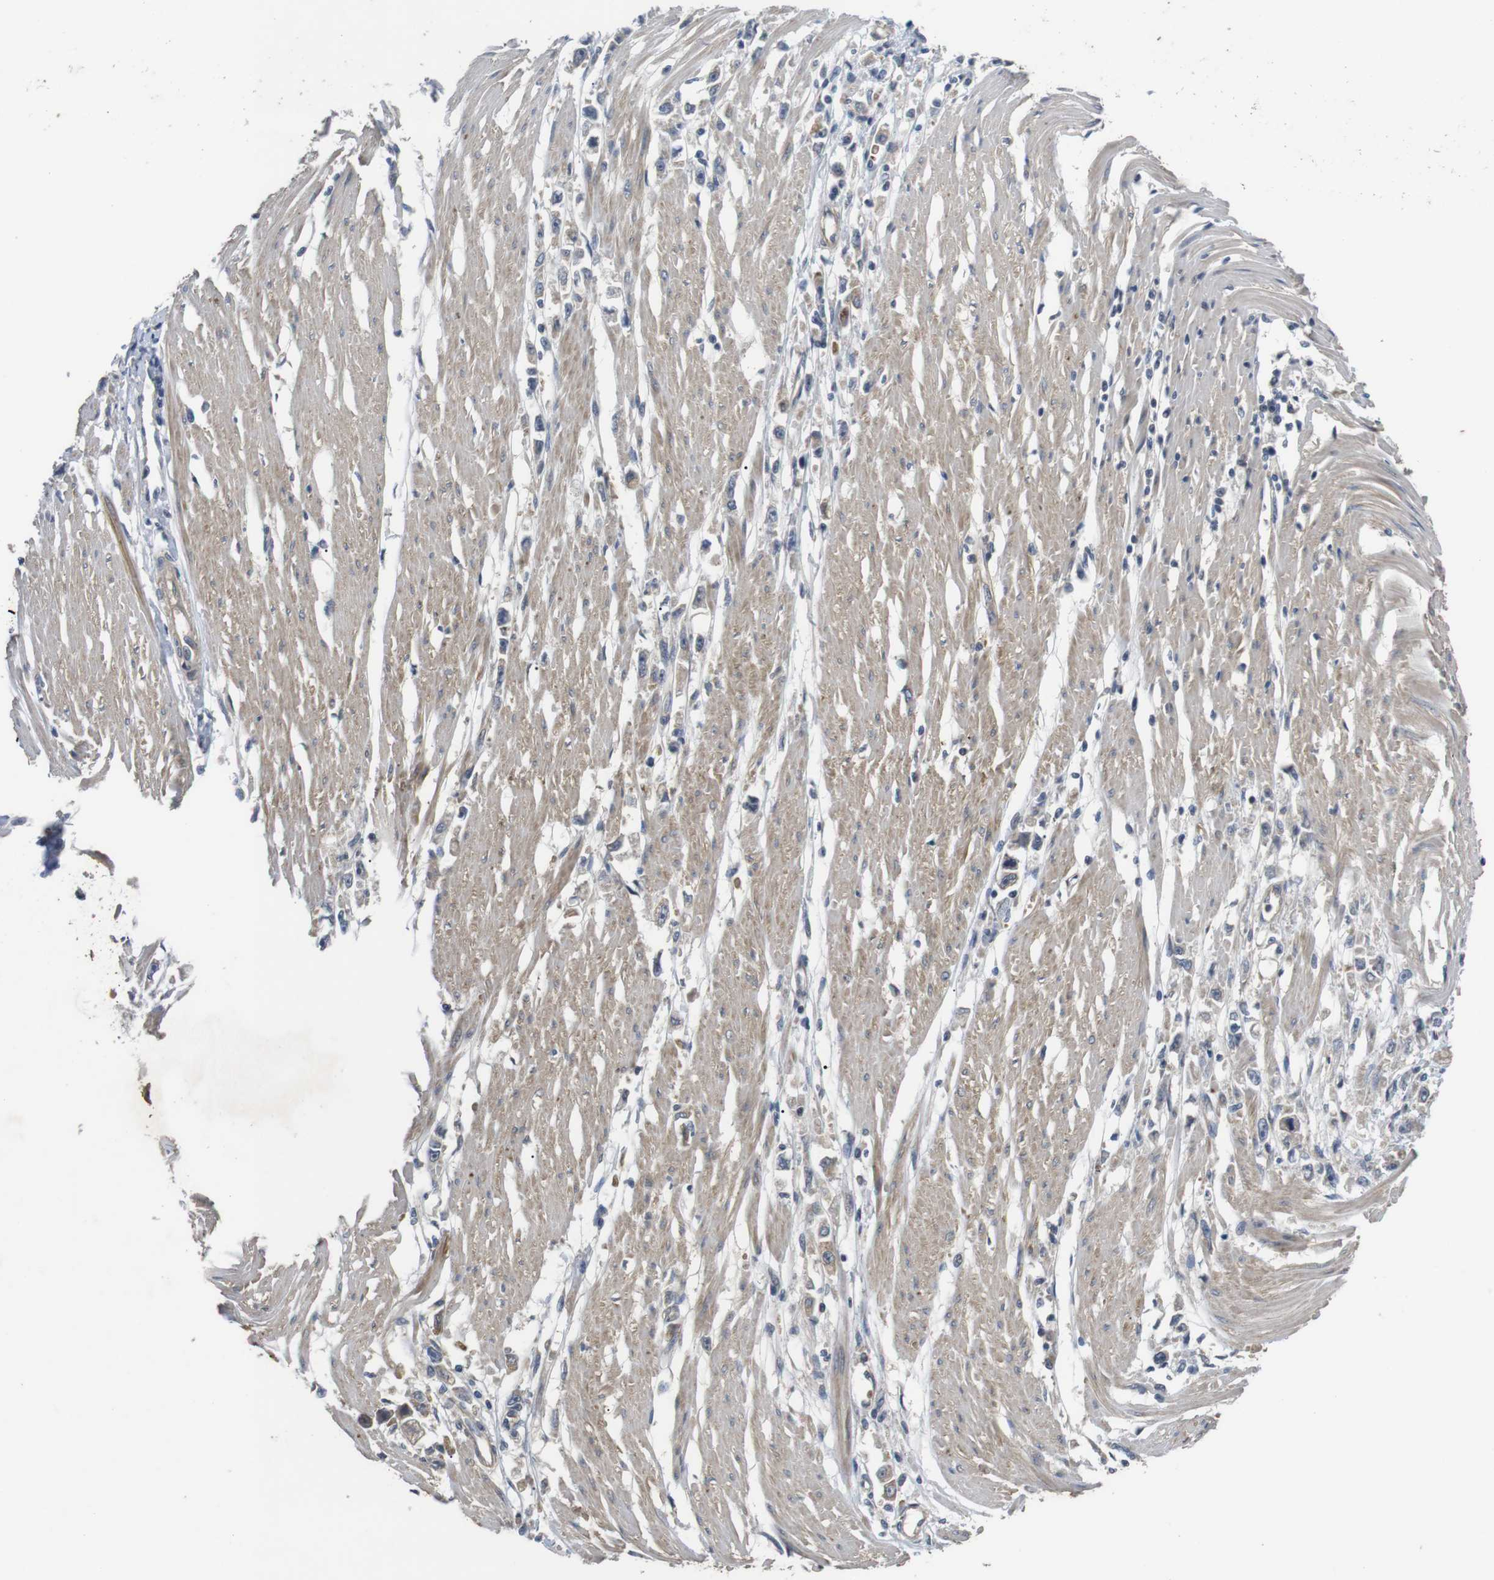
{"staining": {"intensity": "weak", "quantity": "<25%", "location": "cytoplasmic/membranous"}, "tissue": "stomach cancer", "cell_type": "Tumor cells", "image_type": "cancer", "snomed": [{"axis": "morphology", "description": "Adenocarcinoma, NOS"}, {"axis": "topography", "description": "Stomach"}], "caption": "Human stomach adenocarcinoma stained for a protein using immunohistochemistry displays no expression in tumor cells.", "gene": "ADGRL3", "patient": {"sex": "female", "age": 59}}